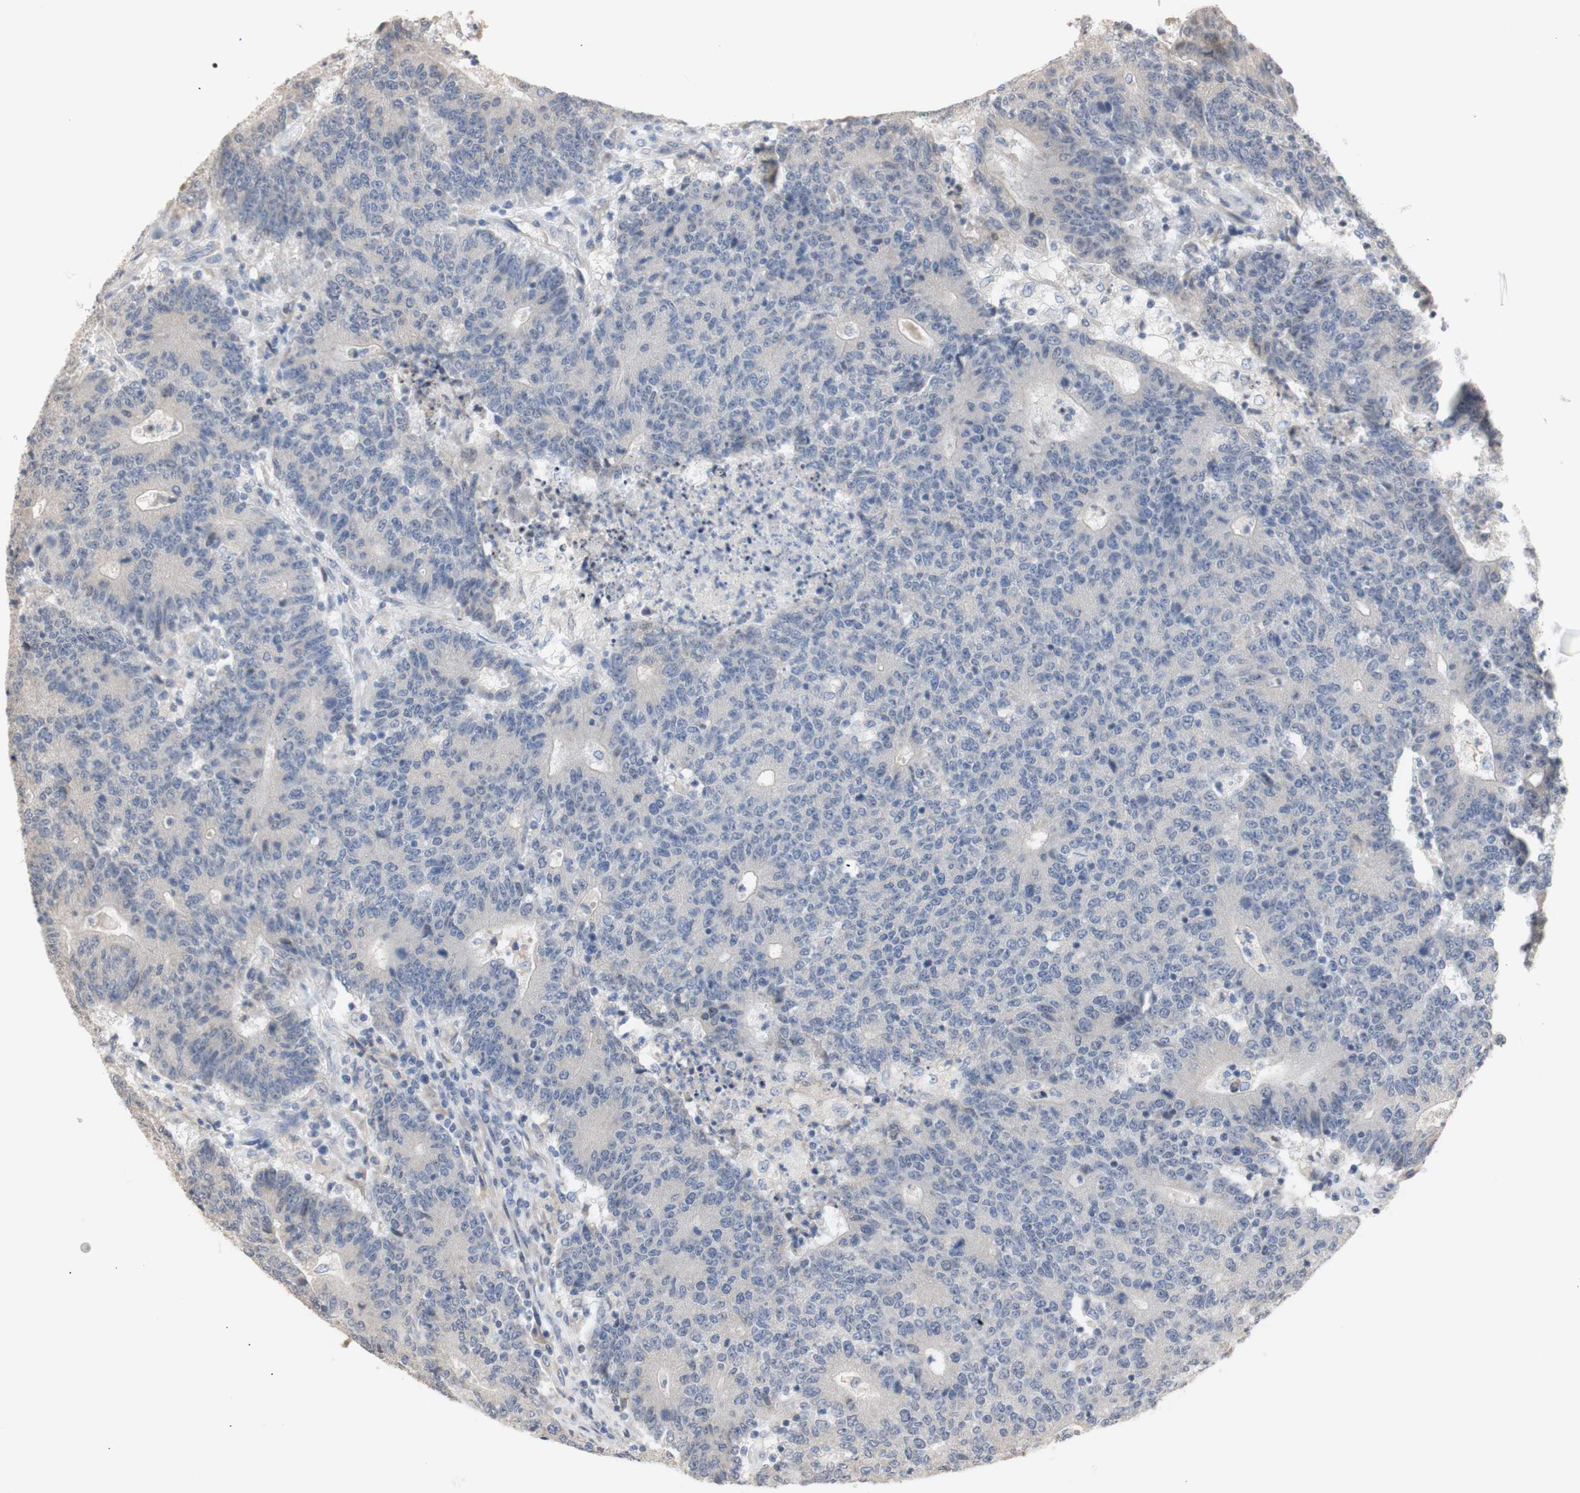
{"staining": {"intensity": "negative", "quantity": "none", "location": "none"}, "tissue": "colorectal cancer", "cell_type": "Tumor cells", "image_type": "cancer", "snomed": [{"axis": "morphology", "description": "Normal tissue, NOS"}, {"axis": "morphology", "description": "Adenocarcinoma, NOS"}, {"axis": "topography", "description": "Colon"}], "caption": "Histopathology image shows no protein staining in tumor cells of adenocarcinoma (colorectal) tissue. (DAB (3,3'-diaminobenzidine) immunohistochemistry with hematoxylin counter stain).", "gene": "FOSB", "patient": {"sex": "female", "age": 75}}